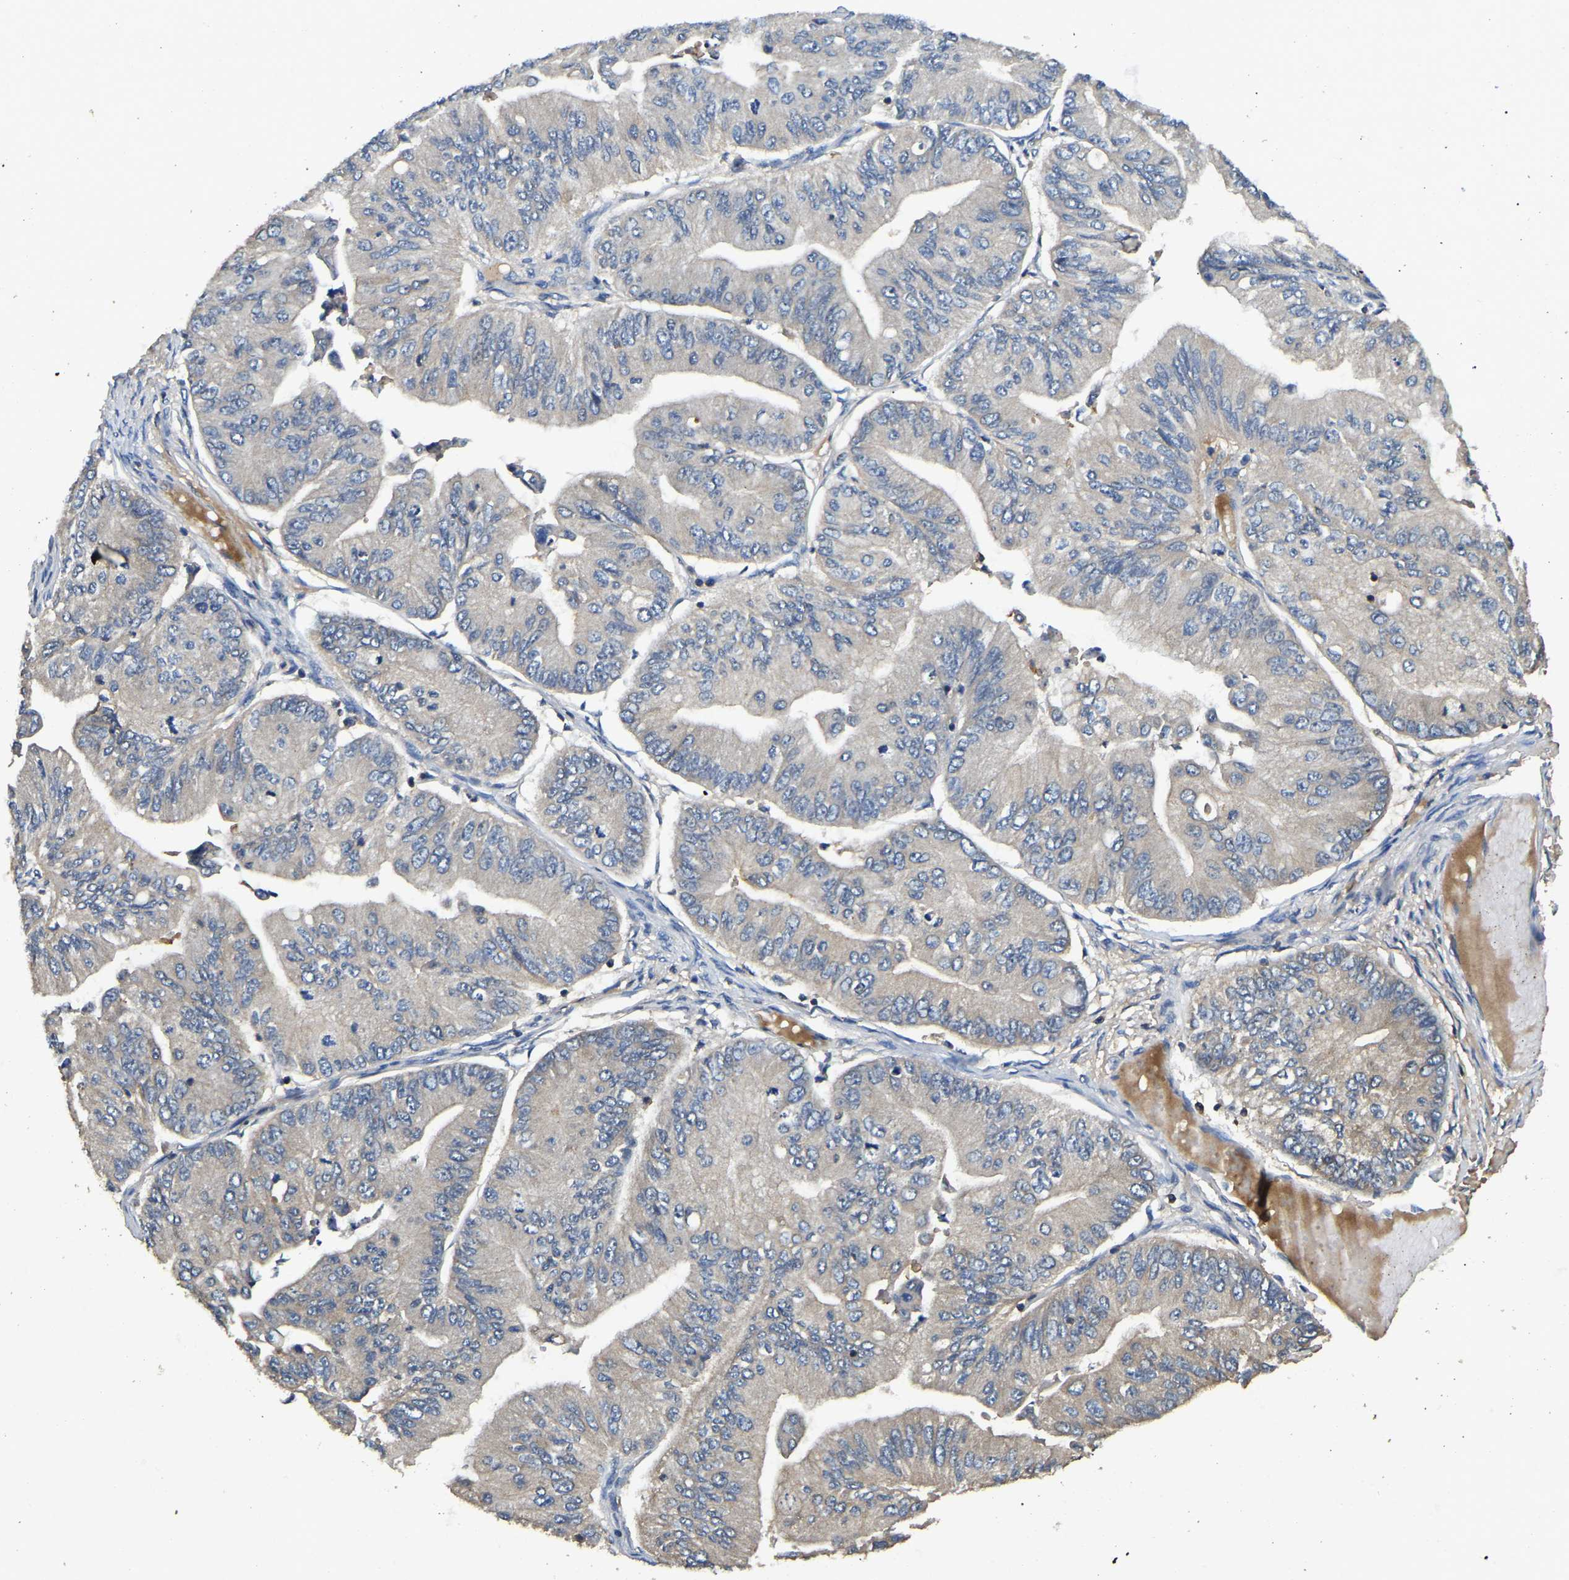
{"staining": {"intensity": "negative", "quantity": "none", "location": "none"}, "tissue": "ovarian cancer", "cell_type": "Tumor cells", "image_type": "cancer", "snomed": [{"axis": "morphology", "description": "Cystadenocarcinoma, mucinous, NOS"}, {"axis": "topography", "description": "Ovary"}], "caption": "Ovarian cancer was stained to show a protein in brown. There is no significant expression in tumor cells.", "gene": "SMPD2", "patient": {"sex": "female", "age": 61}}